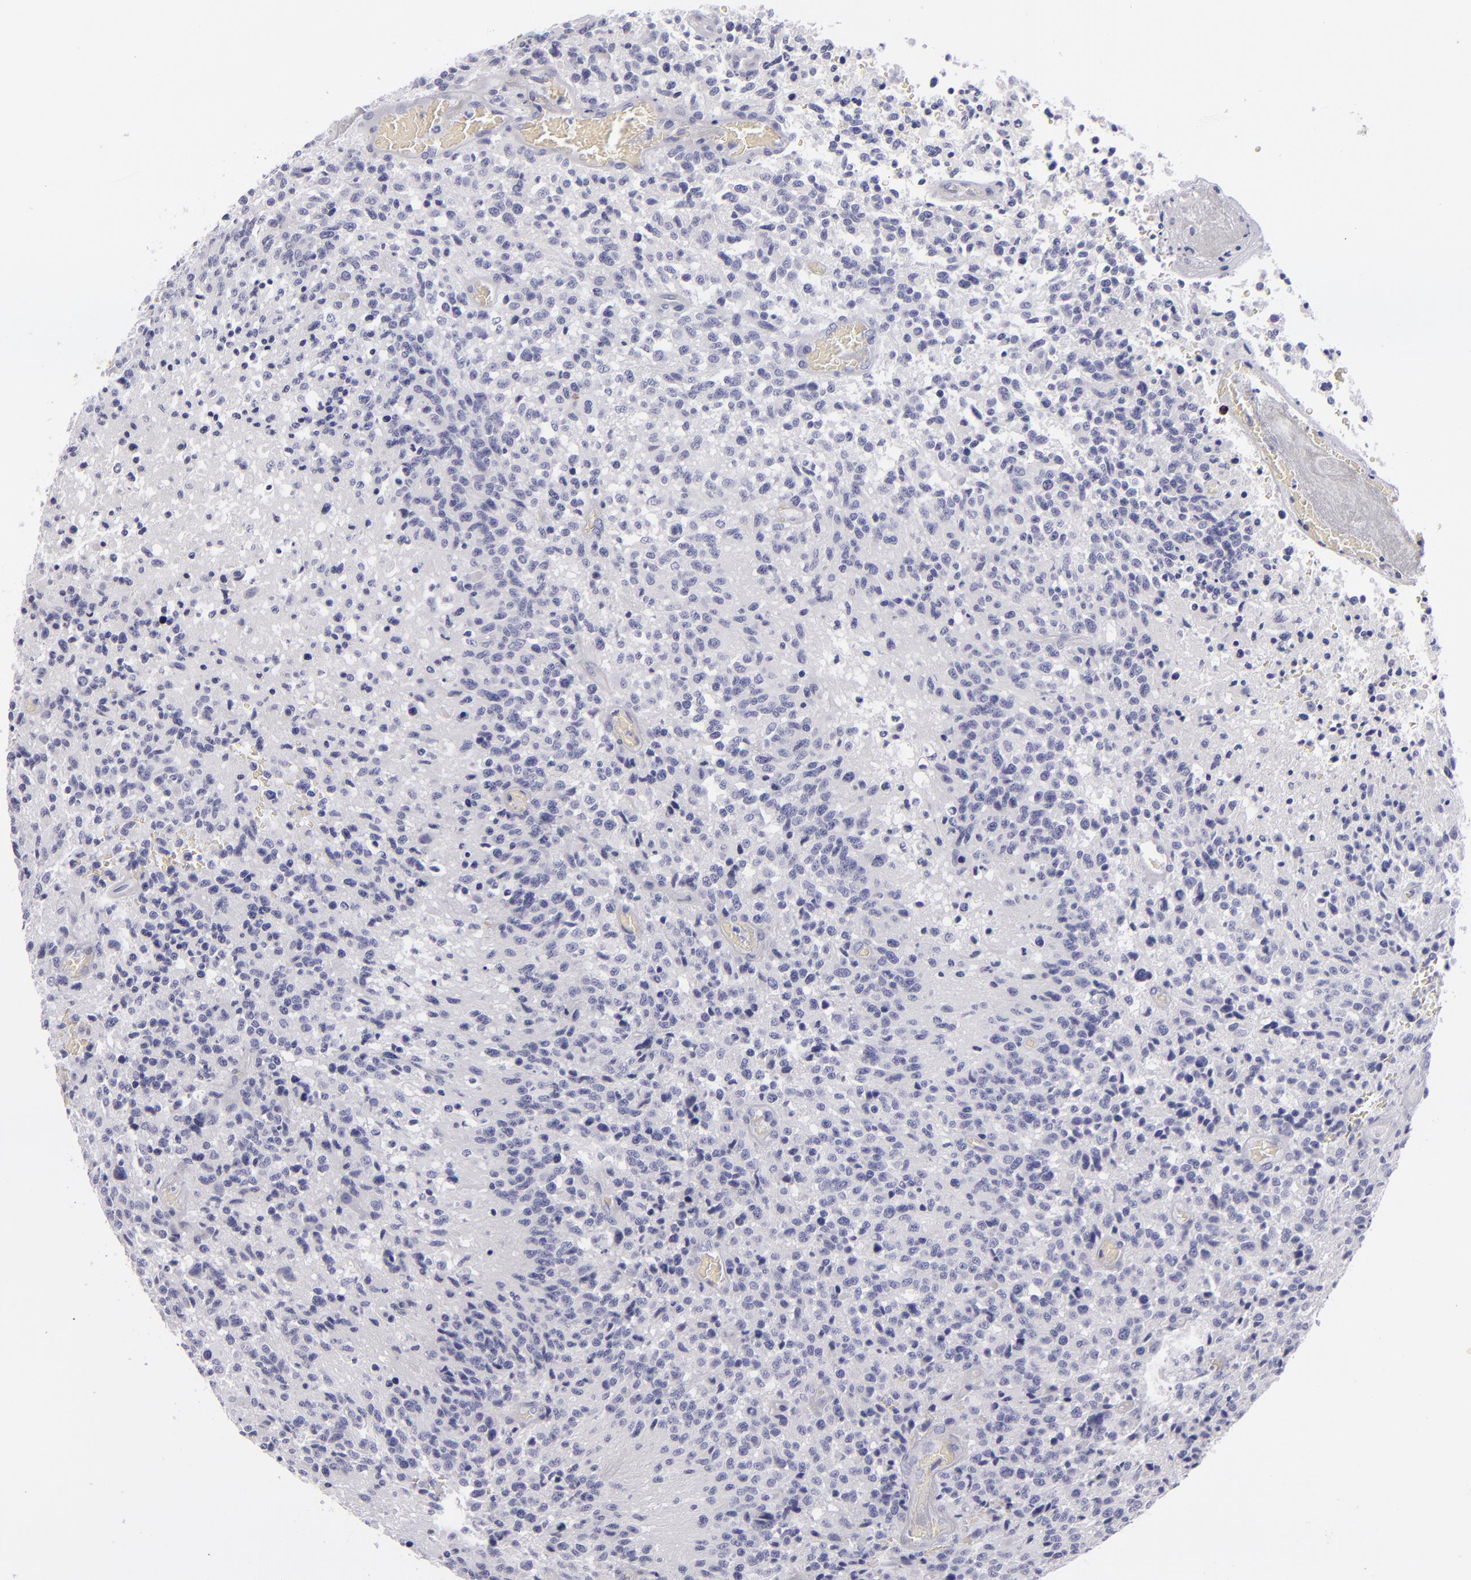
{"staining": {"intensity": "negative", "quantity": "none", "location": "none"}, "tissue": "glioma", "cell_type": "Tumor cells", "image_type": "cancer", "snomed": [{"axis": "morphology", "description": "Glioma, malignant, High grade"}, {"axis": "topography", "description": "Brain"}], "caption": "High magnification brightfield microscopy of malignant high-grade glioma stained with DAB (brown) and counterstained with hematoxylin (blue): tumor cells show no significant staining.", "gene": "CD2", "patient": {"sex": "male", "age": 36}}